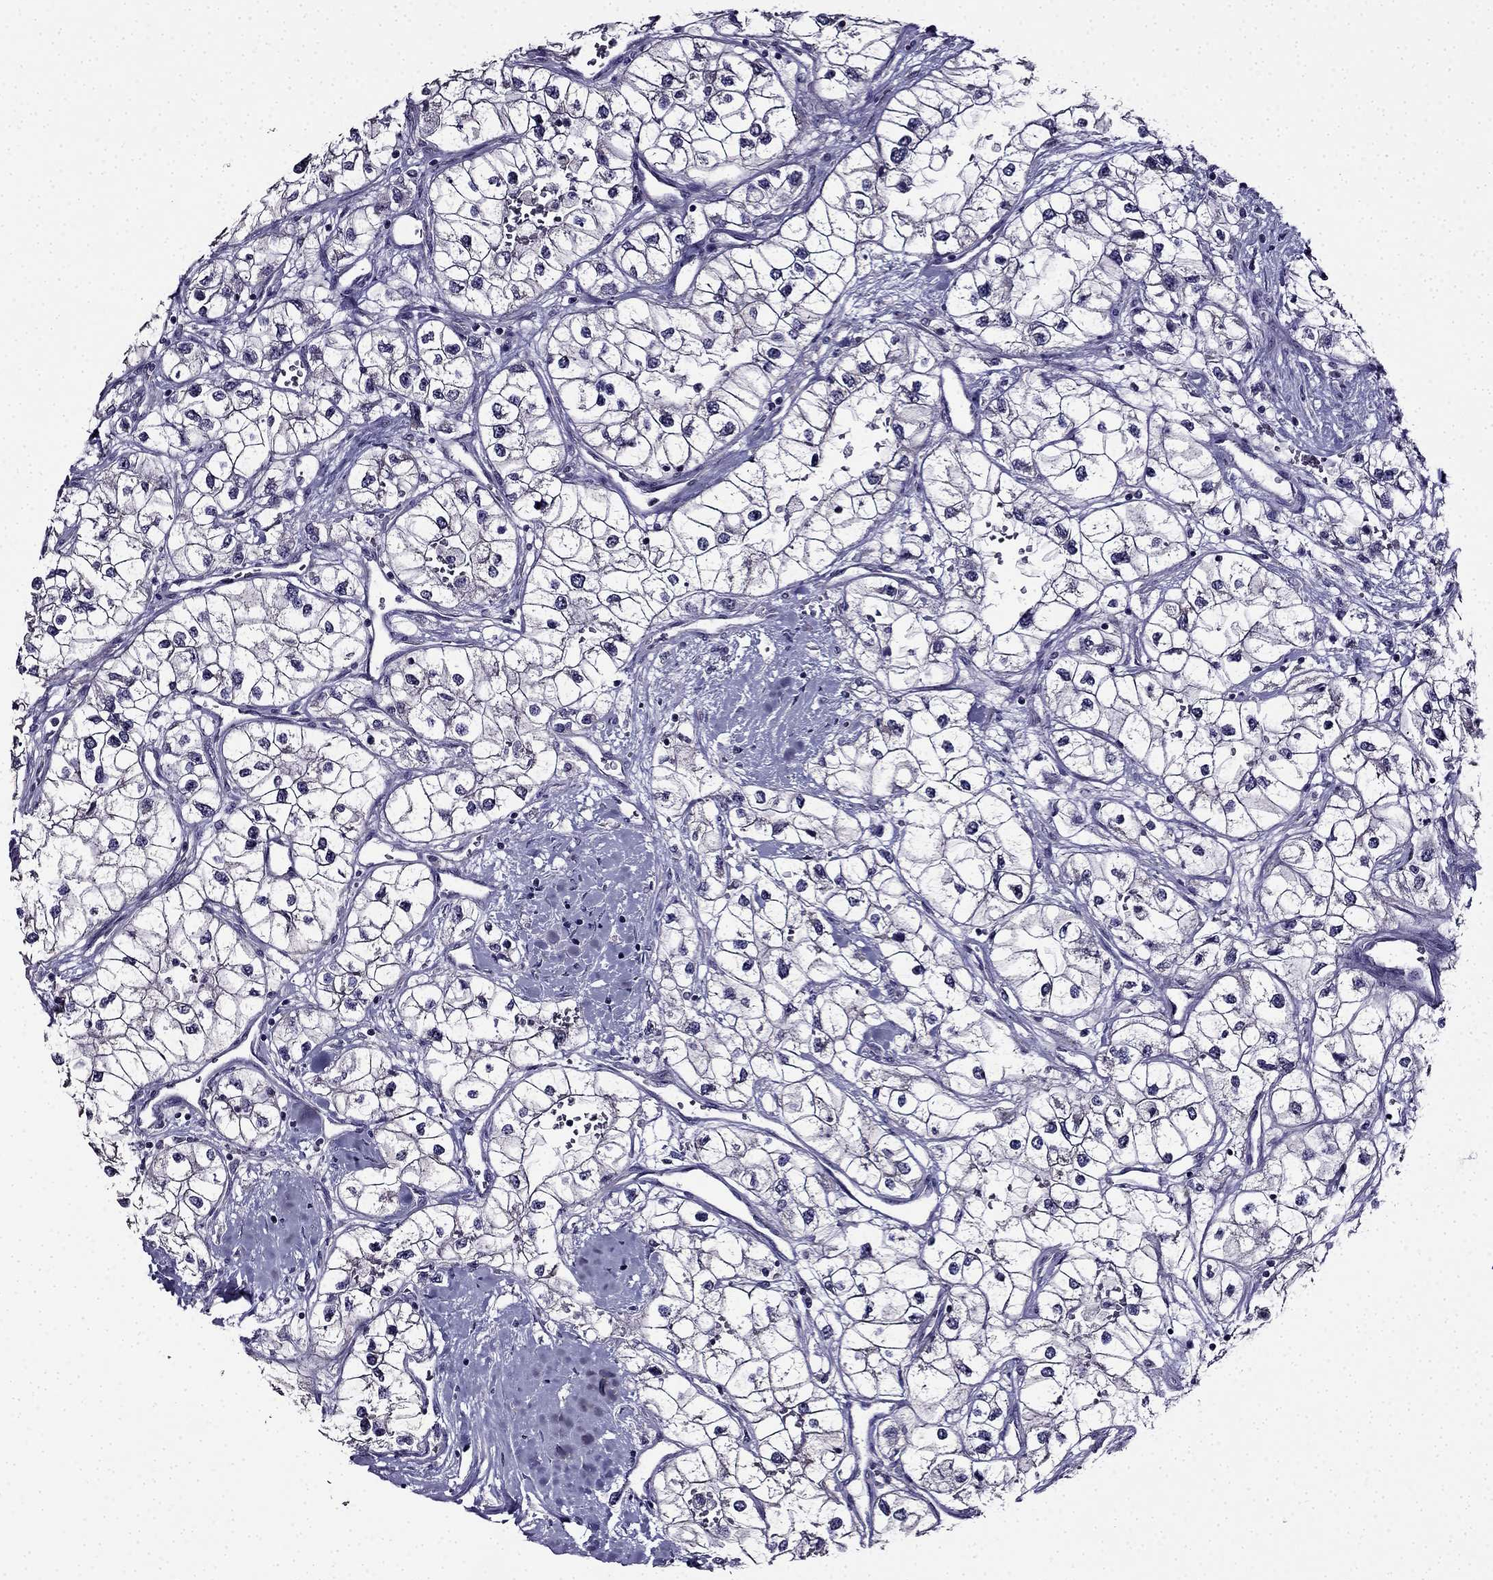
{"staining": {"intensity": "negative", "quantity": "none", "location": "none"}, "tissue": "renal cancer", "cell_type": "Tumor cells", "image_type": "cancer", "snomed": [{"axis": "morphology", "description": "Adenocarcinoma, NOS"}, {"axis": "topography", "description": "Kidney"}], "caption": "Tumor cells show no significant protein staining in renal cancer.", "gene": "TMEM266", "patient": {"sex": "male", "age": 59}}